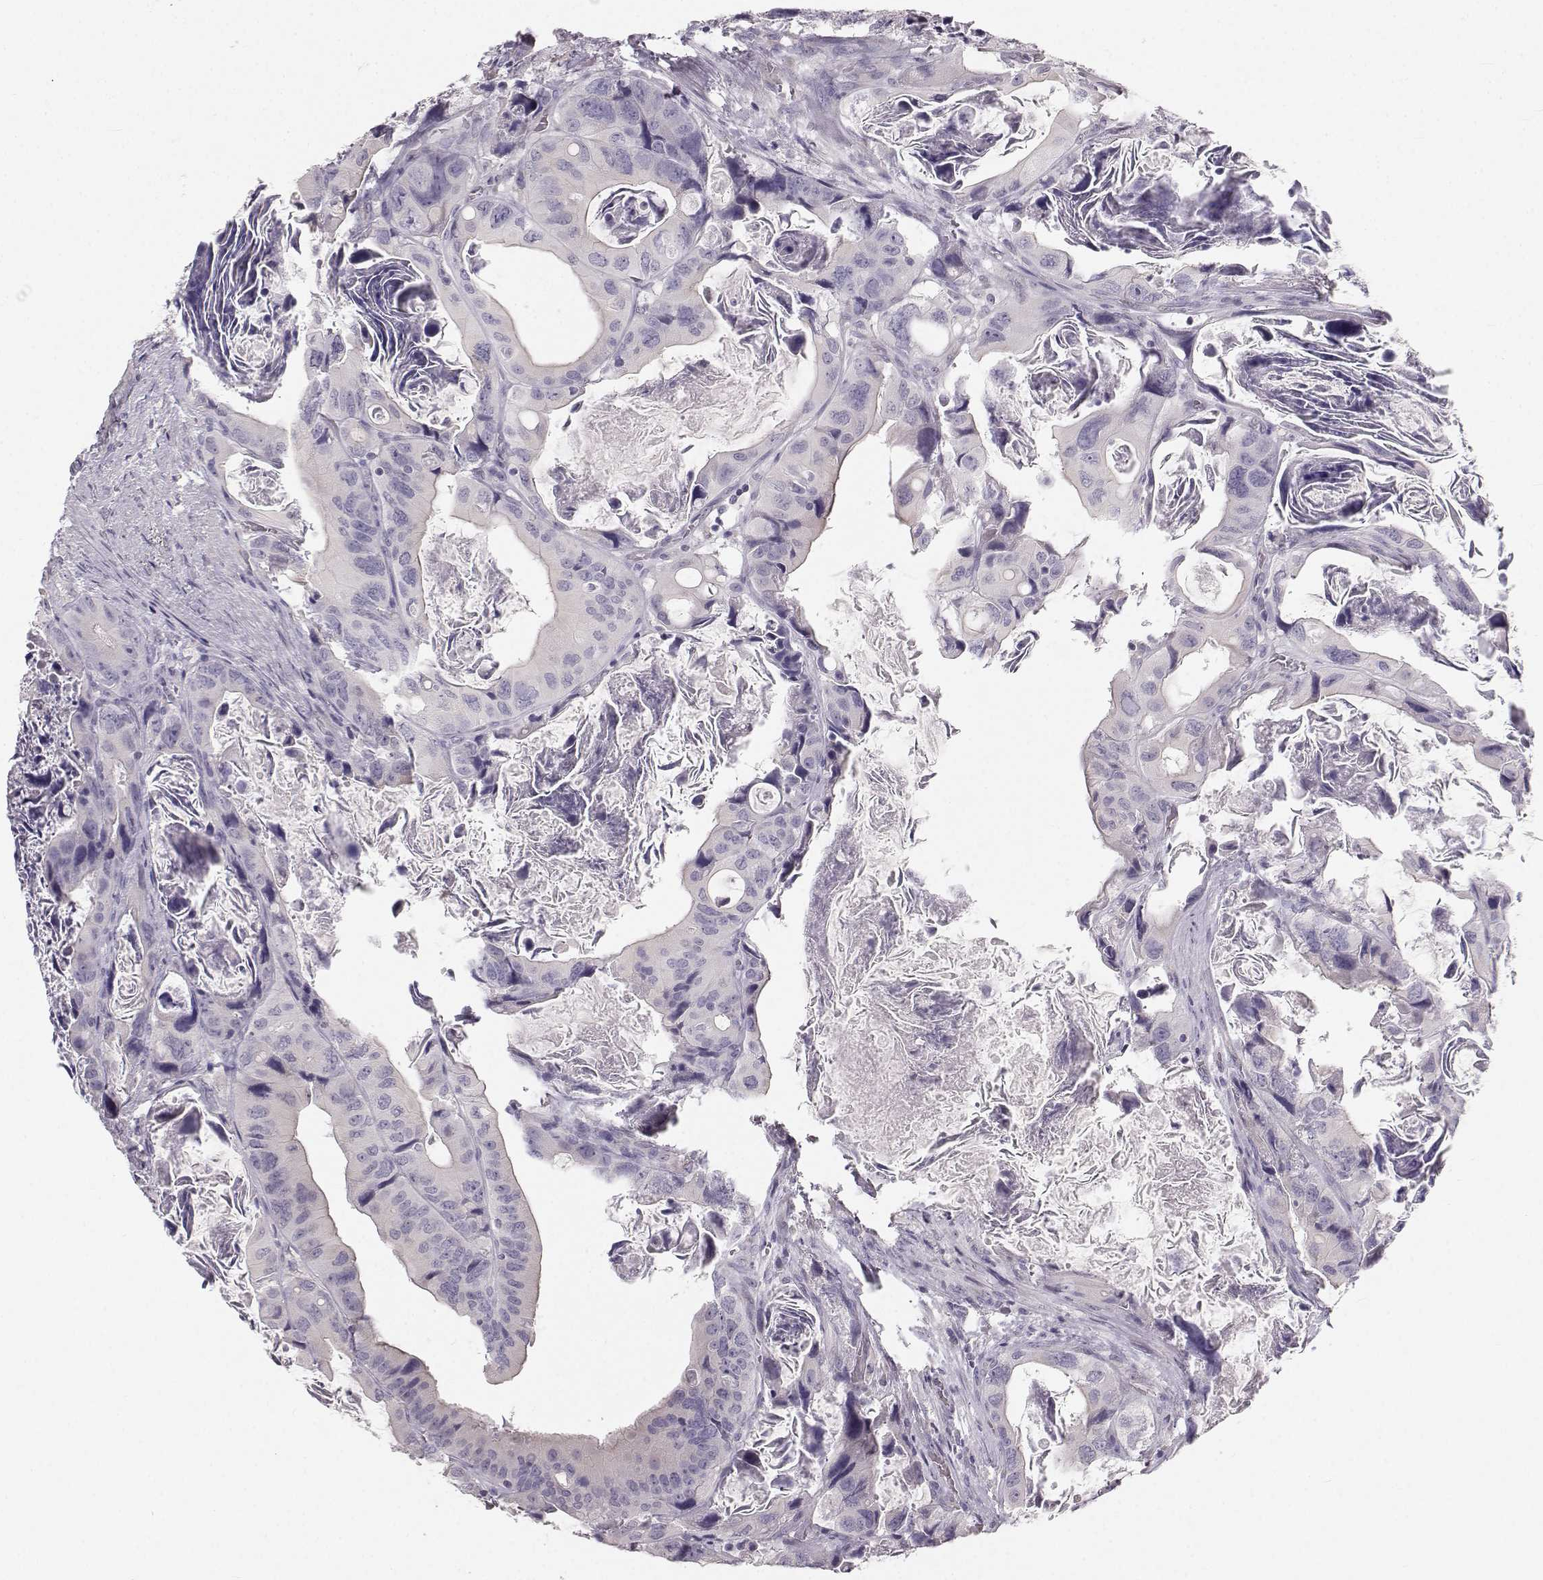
{"staining": {"intensity": "negative", "quantity": "none", "location": "none"}, "tissue": "colorectal cancer", "cell_type": "Tumor cells", "image_type": "cancer", "snomed": [{"axis": "morphology", "description": "Adenocarcinoma, NOS"}, {"axis": "topography", "description": "Rectum"}], "caption": "DAB immunohistochemical staining of human colorectal adenocarcinoma shows no significant positivity in tumor cells. Brightfield microscopy of IHC stained with DAB (brown) and hematoxylin (blue), captured at high magnification.", "gene": "OIP5", "patient": {"sex": "male", "age": 64}}